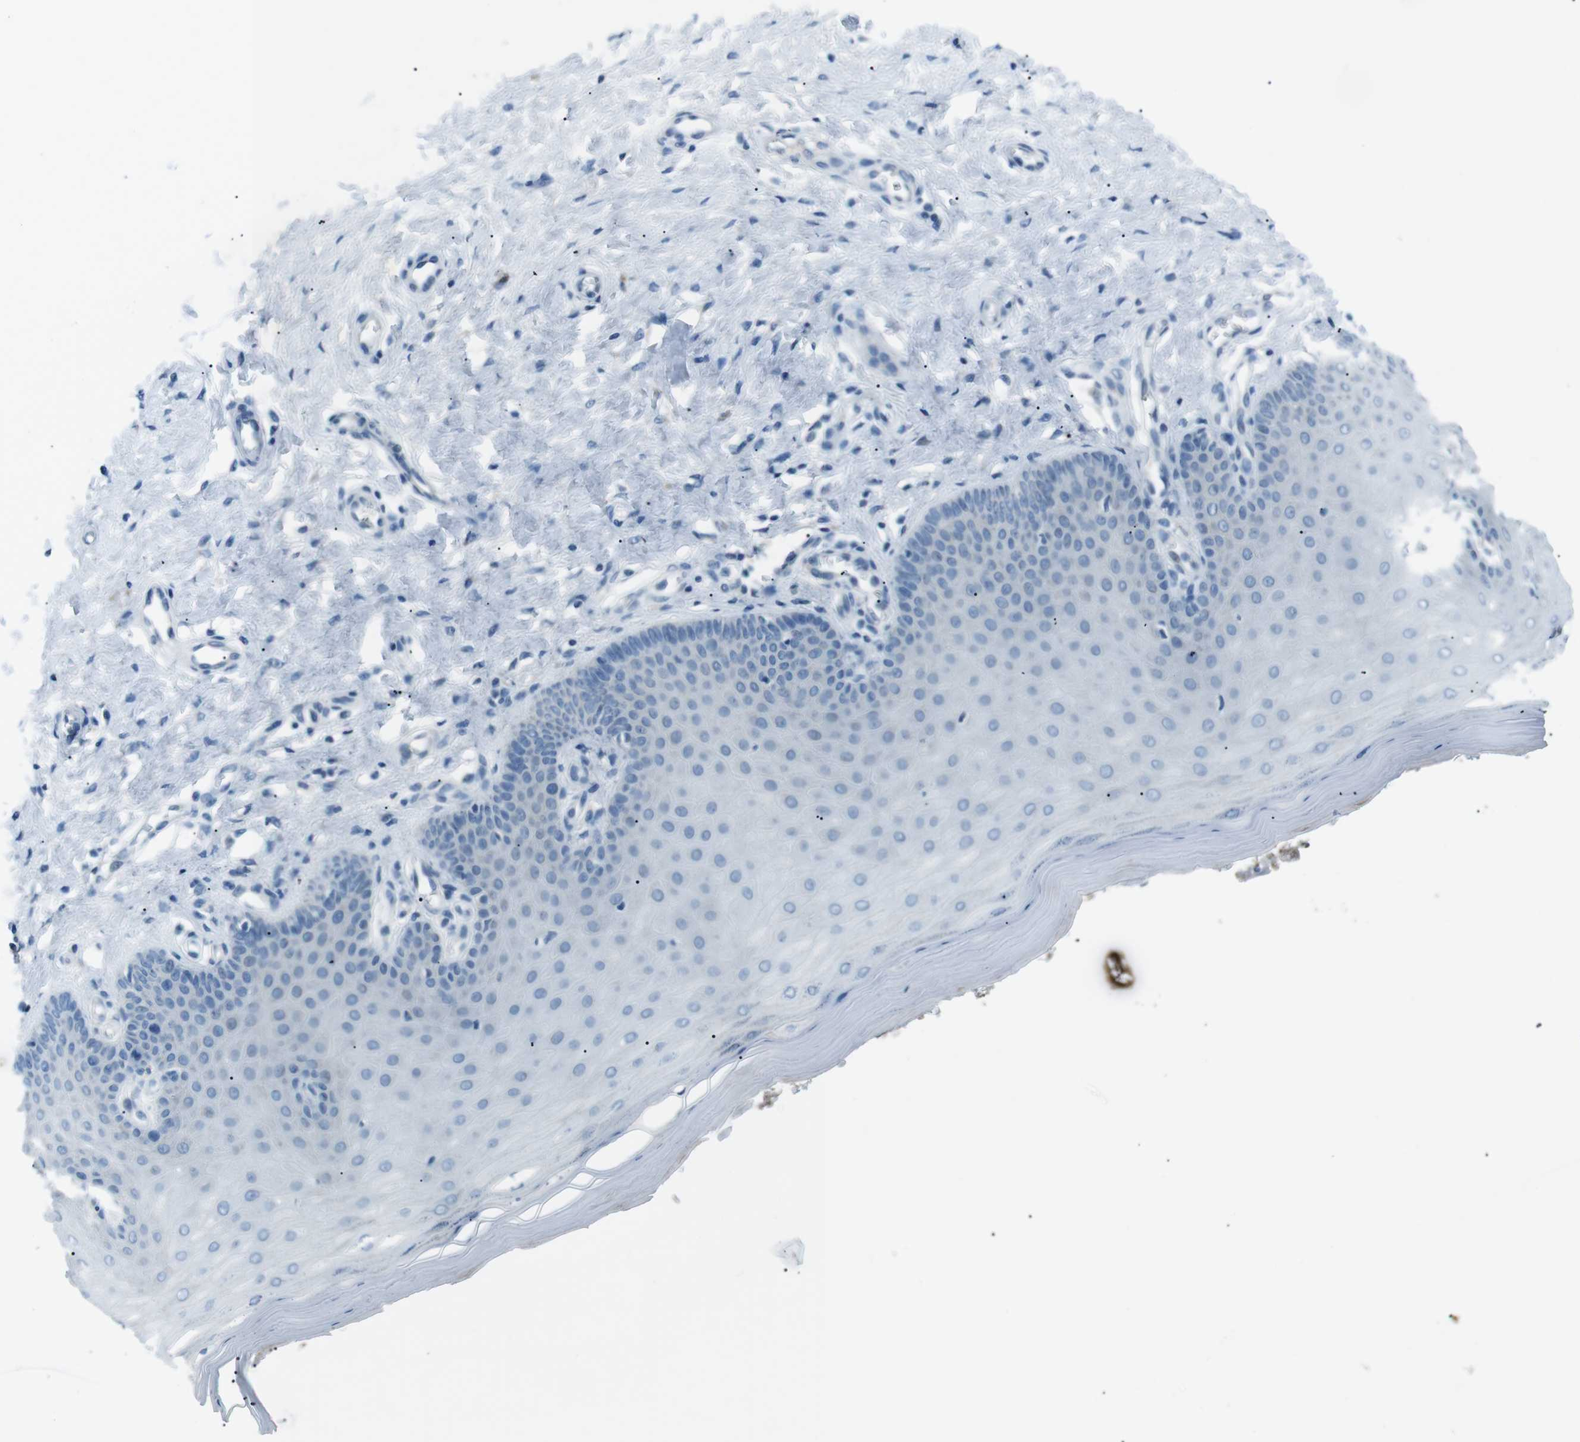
{"staining": {"intensity": "negative", "quantity": "none", "location": "none"}, "tissue": "cervix", "cell_type": "Glandular cells", "image_type": "normal", "snomed": [{"axis": "morphology", "description": "Normal tissue, NOS"}, {"axis": "topography", "description": "Cervix"}], "caption": "Cervix was stained to show a protein in brown. There is no significant staining in glandular cells. Brightfield microscopy of IHC stained with DAB (3,3'-diaminobenzidine) (brown) and hematoxylin (blue), captured at high magnification.", "gene": "ST6GAL1", "patient": {"sex": "female", "age": 55}}